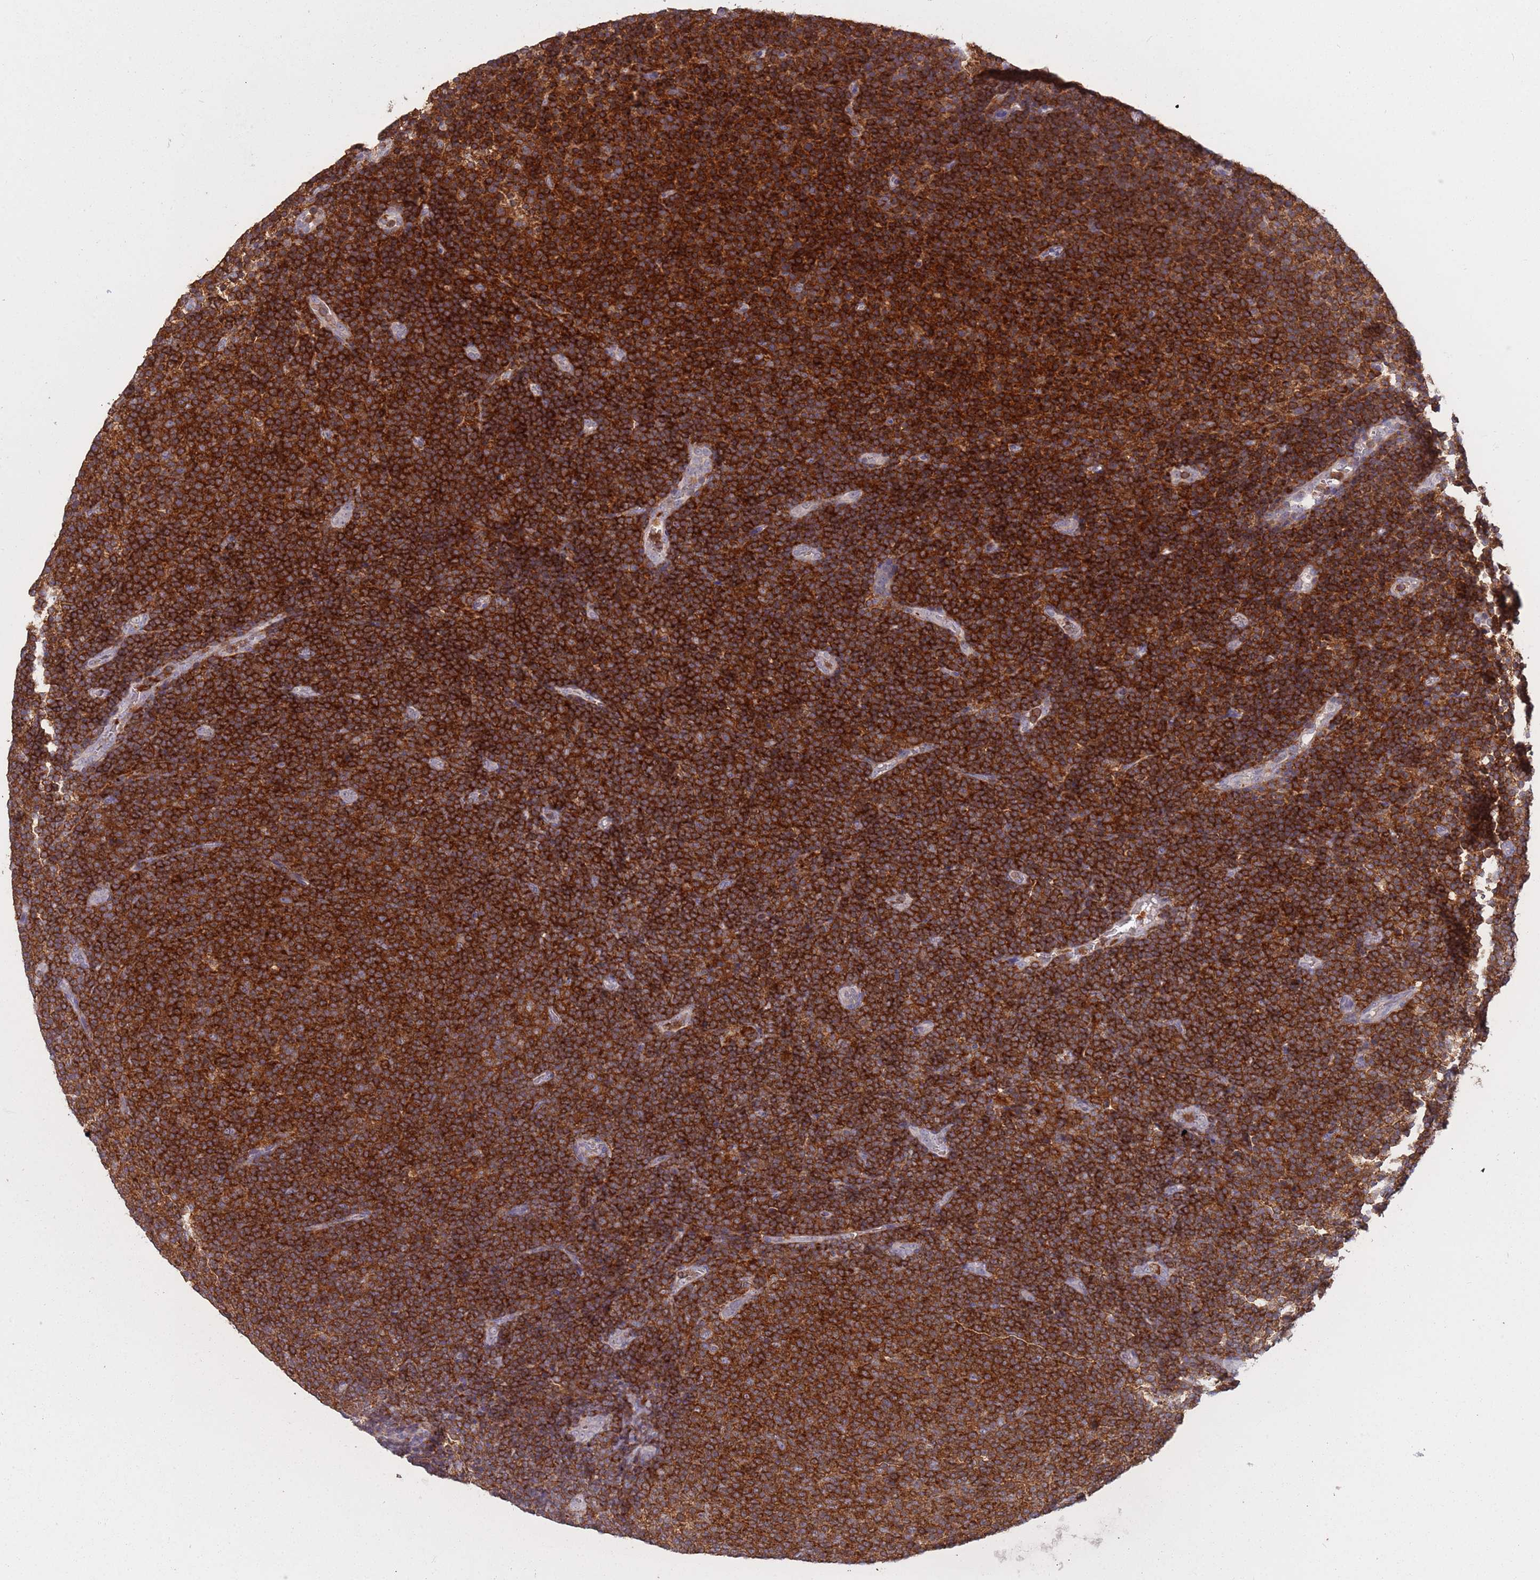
{"staining": {"intensity": "strong", "quantity": ">75%", "location": "cytoplasmic/membranous"}, "tissue": "lymphoma", "cell_type": "Tumor cells", "image_type": "cancer", "snomed": [{"axis": "morphology", "description": "Malignant lymphoma, non-Hodgkin's type, Low grade"}, {"axis": "topography", "description": "Lymph node"}], "caption": "Lymphoma was stained to show a protein in brown. There is high levels of strong cytoplasmic/membranous expression in approximately >75% of tumor cells. The protein is stained brown, and the nuclei are stained in blue (DAB (3,3'-diaminobenzidine) IHC with brightfield microscopy, high magnification).", "gene": "GMIP", "patient": {"sex": "male", "age": 66}}